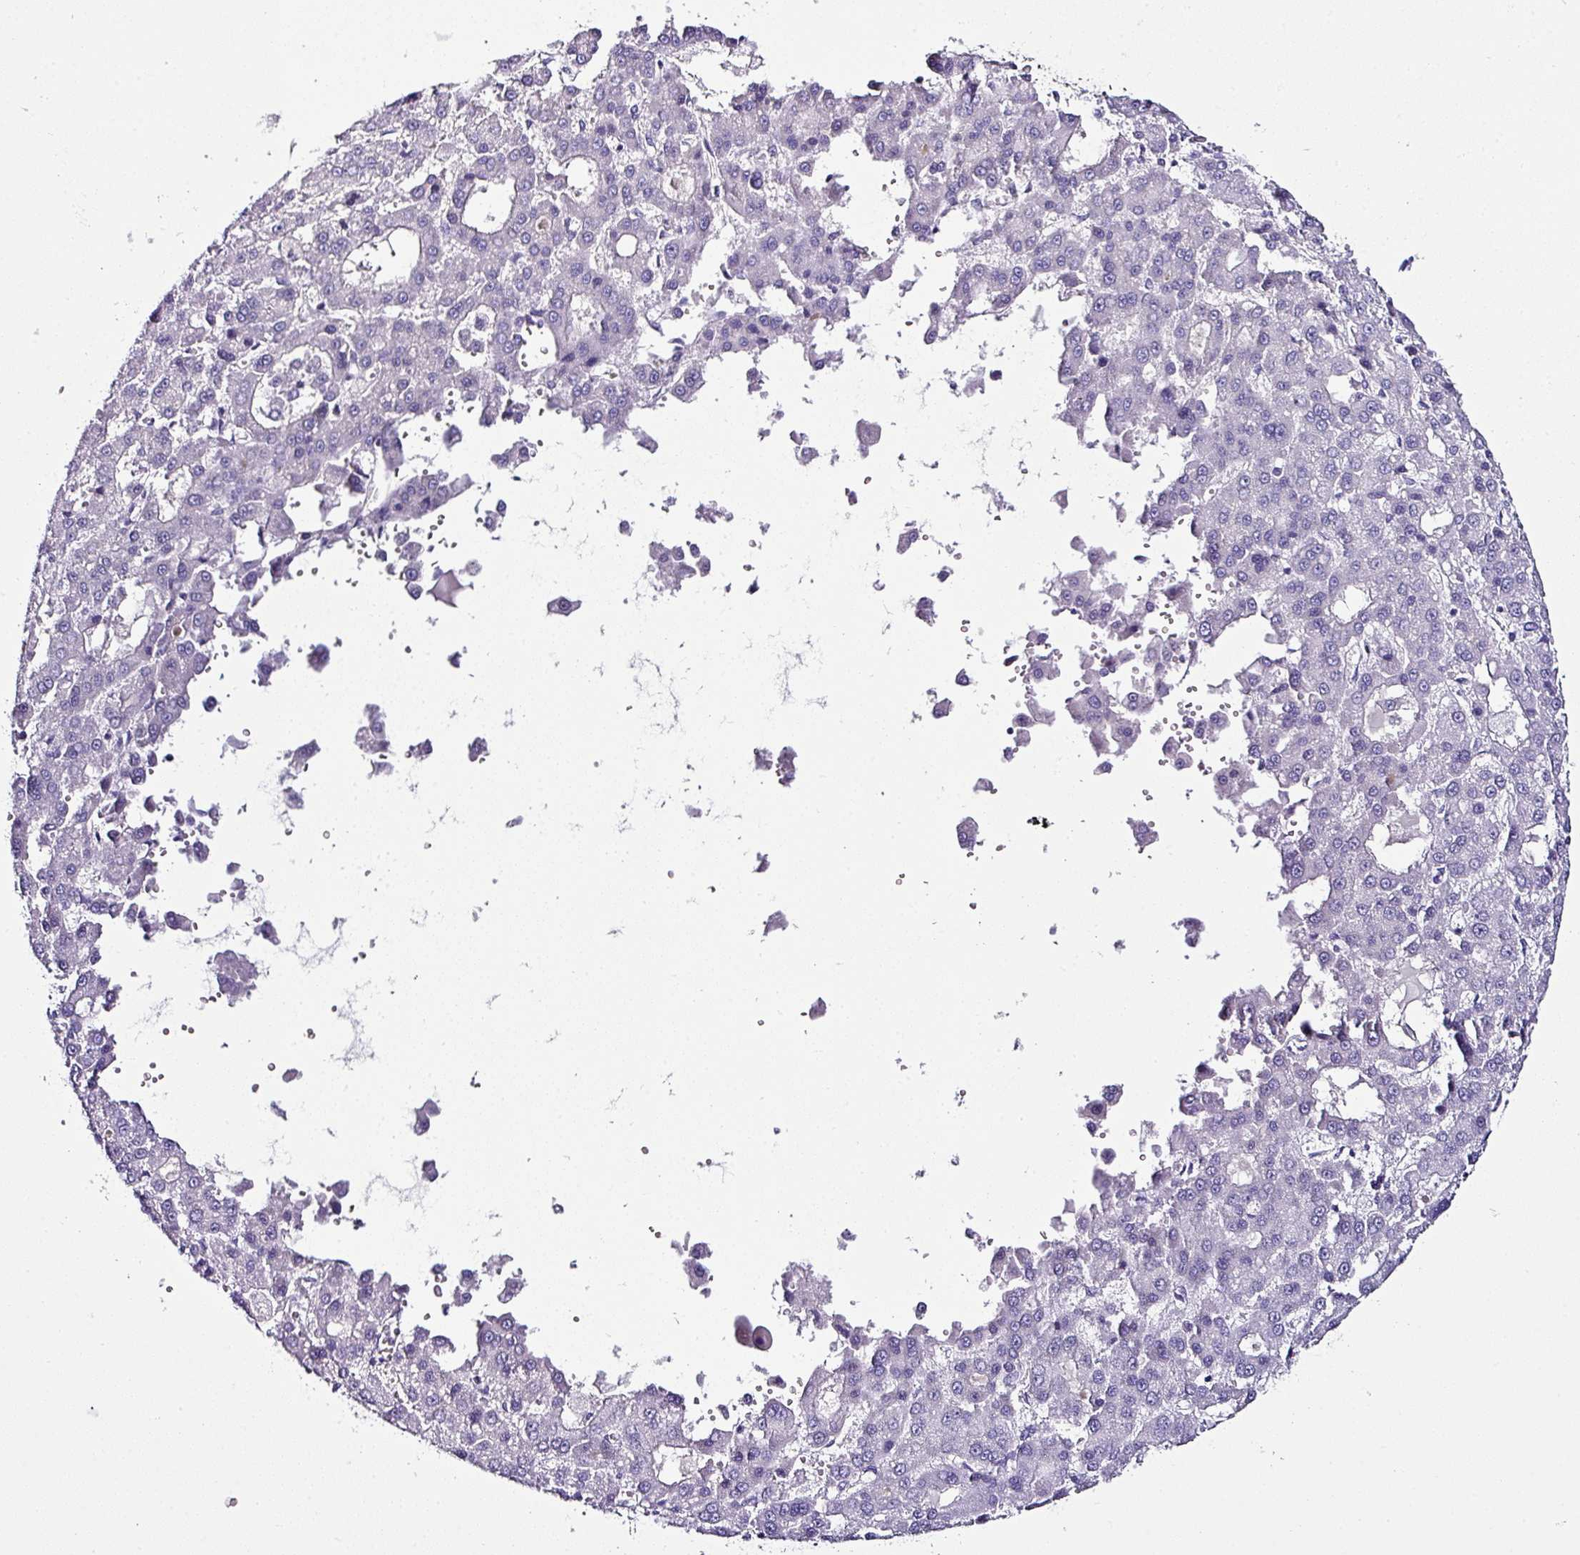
{"staining": {"intensity": "negative", "quantity": "none", "location": "none"}, "tissue": "liver cancer", "cell_type": "Tumor cells", "image_type": "cancer", "snomed": [{"axis": "morphology", "description": "Carcinoma, Hepatocellular, NOS"}, {"axis": "topography", "description": "Liver"}], "caption": "DAB immunohistochemical staining of hepatocellular carcinoma (liver) demonstrates no significant positivity in tumor cells.", "gene": "NAPSA", "patient": {"sex": "male", "age": 70}}